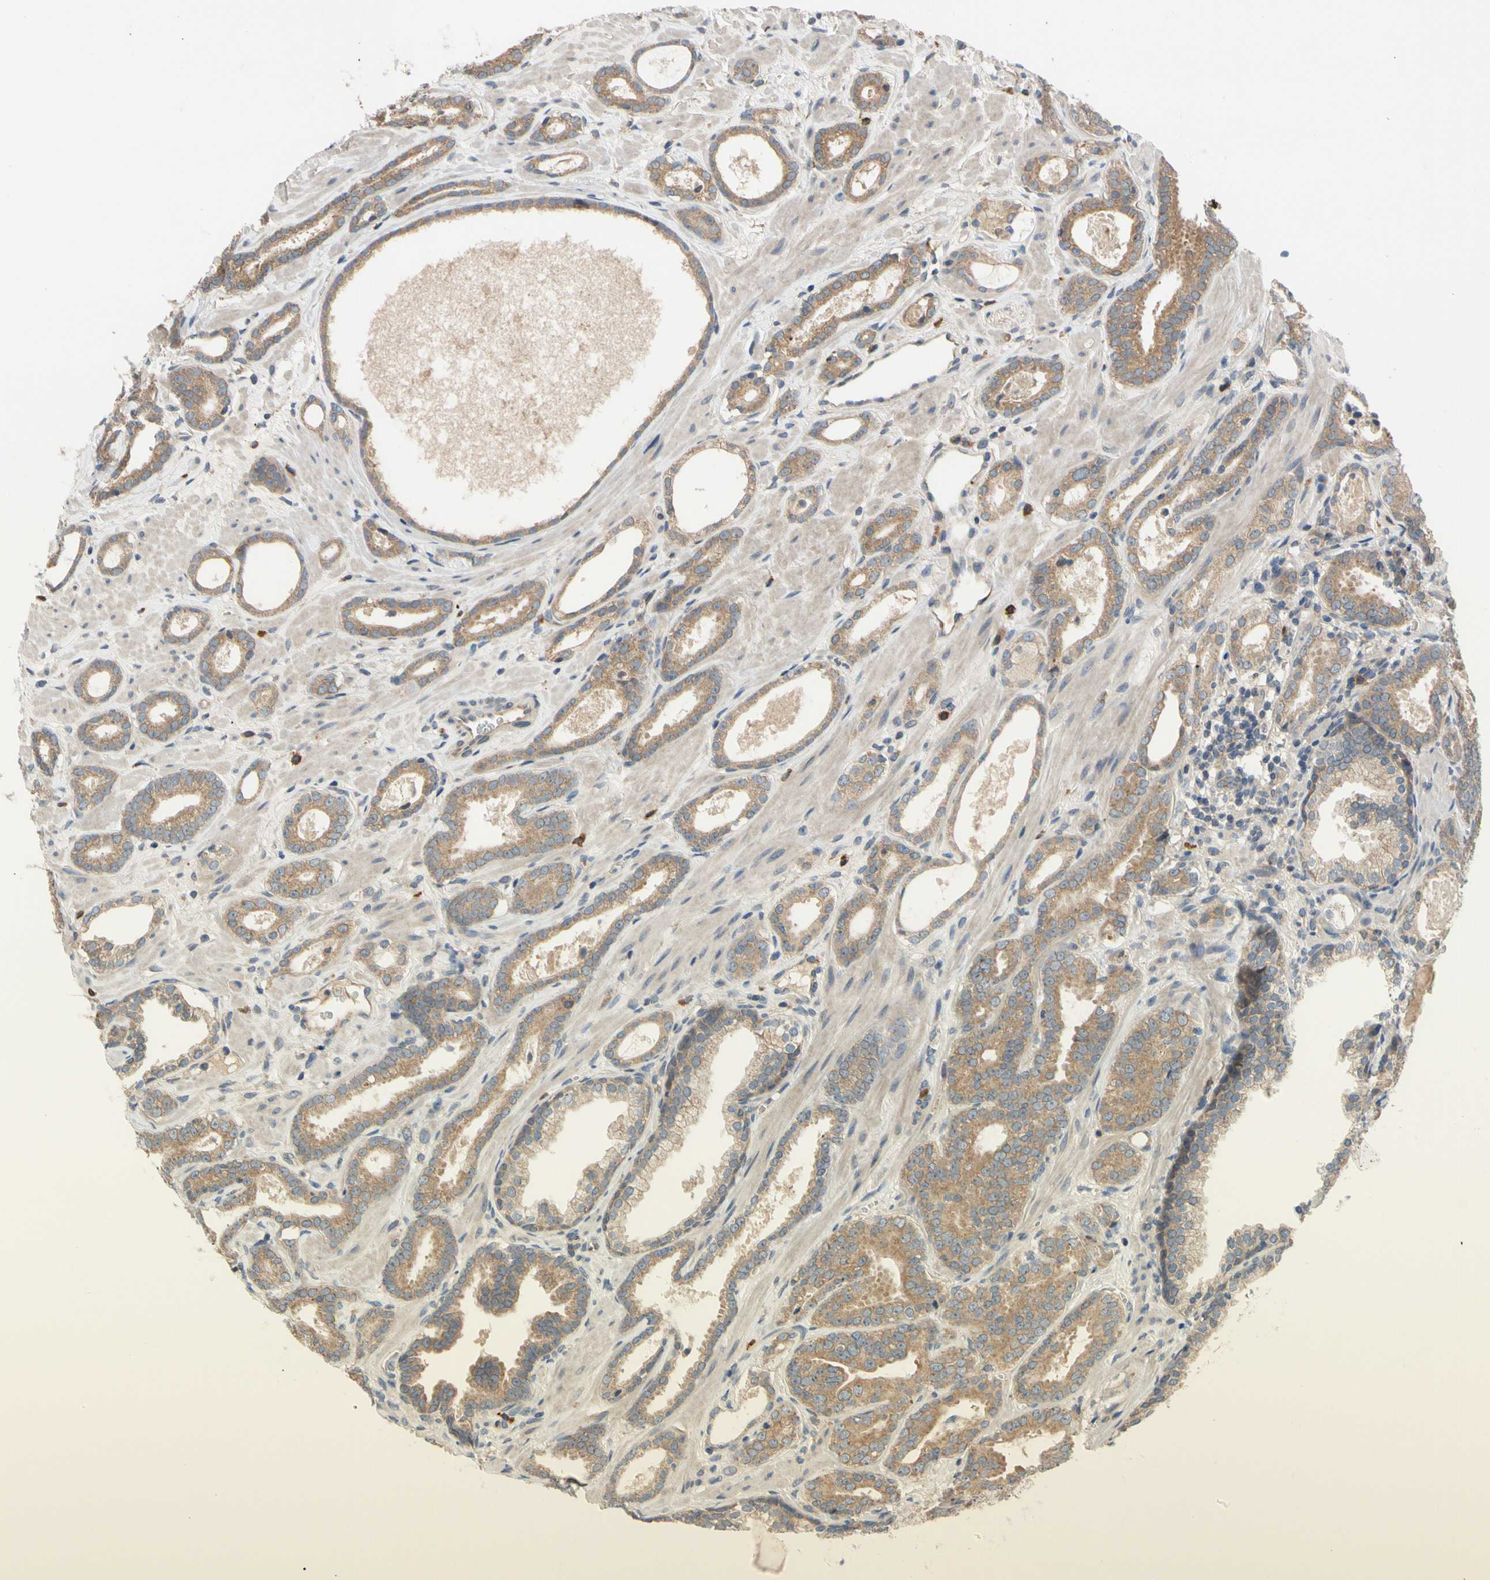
{"staining": {"intensity": "moderate", "quantity": ">75%", "location": "cytoplasmic/membranous"}, "tissue": "prostate cancer", "cell_type": "Tumor cells", "image_type": "cancer", "snomed": [{"axis": "morphology", "description": "Adenocarcinoma, Low grade"}, {"axis": "topography", "description": "Prostate"}], "caption": "Immunohistochemistry (IHC) photomicrograph of neoplastic tissue: prostate cancer (adenocarcinoma (low-grade)) stained using immunohistochemistry shows medium levels of moderate protein expression localized specifically in the cytoplasmic/membranous of tumor cells, appearing as a cytoplasmic/membranous brown color.", "gene": "MBTPS2", "patient": {"sex": "male", "age": 57}}